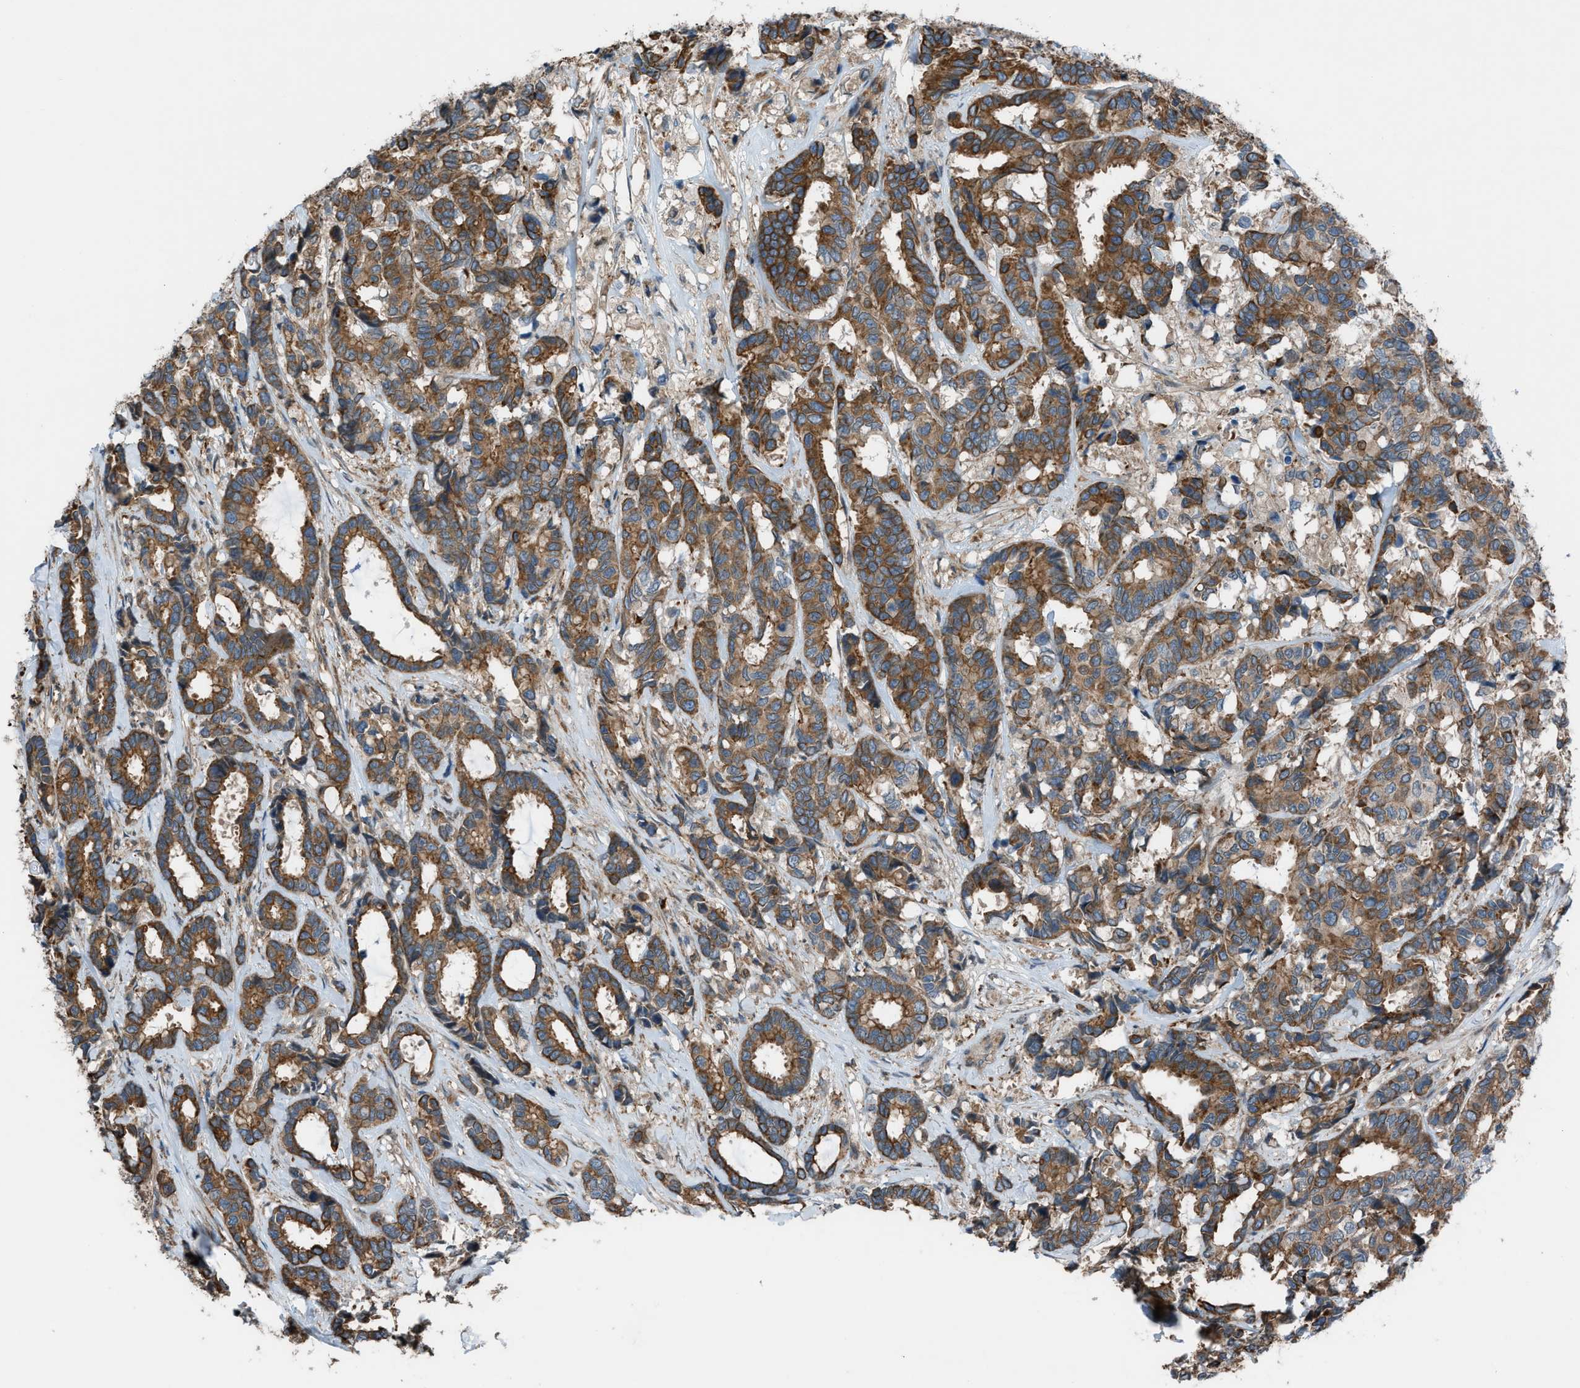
{"staining": {"intensity": "moderate", "quantity": ">75%", "location": "cytoplasmic/membranous"}, "tissue": "breast cancer", "cell_type": "Tumor cells", "image_type": "cancer", "snomed": [{"axis": "morphology", "description": "Duct carcinoma"}, {"axis": "topography", "description": "Breast"}], "caption": "This image reveals immunohistochemistry staining of human infiltrating ductal carcinoma (breast), with medium moderate cytoplasmic/membranous positivity in about >75% of tumor cells.", "gene": "DYRK1A", "patient": {"sex": "female", "age": 87}}